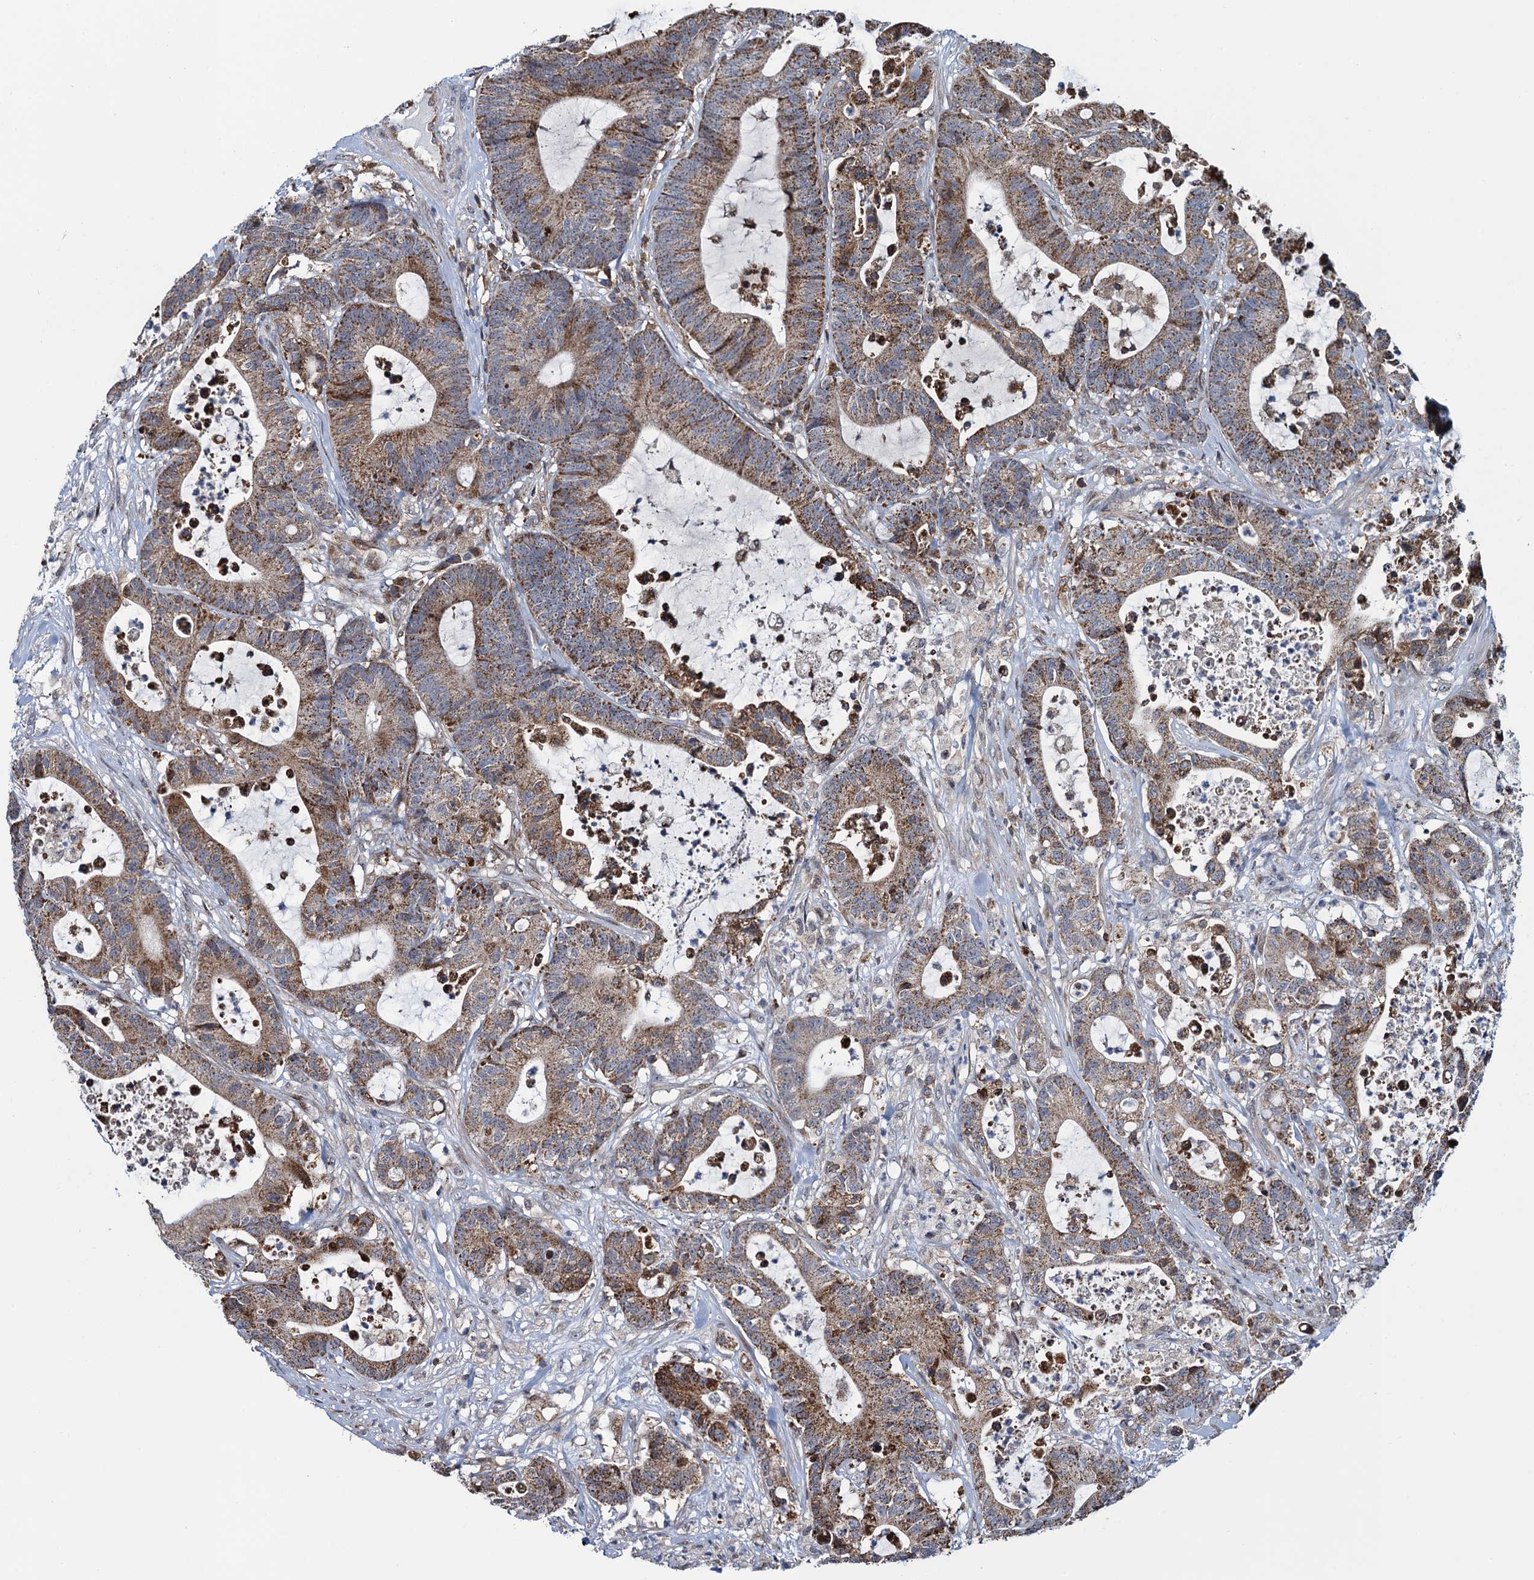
{"staining": {"intensity": "moderate", "quantity": ">75%", "location": "cytoplasmic/membranous"}, "tissue": "colorectal cancer", "cell_type": "Tumor cells", "image_type": "cancer", "snomed": [{"axis": "morphology", "description": "Adenocarcinoma, NOS"}, {"axis": "topography", "description": "Colon"}], "caption": "Immunohistochemistry histopathology image of neoplastic tissue: colorectal cancer (adenocarcinoma) stained using immunohistochemistry reveals medium levels of moderate protein expression localized specifically in the cytoplasmic/membranous of tumor cells, appearing as a cytoplasmic/membranous brown color.", "gene": "CCDC102A", "patient": {"sex": "female", "age": 84}}